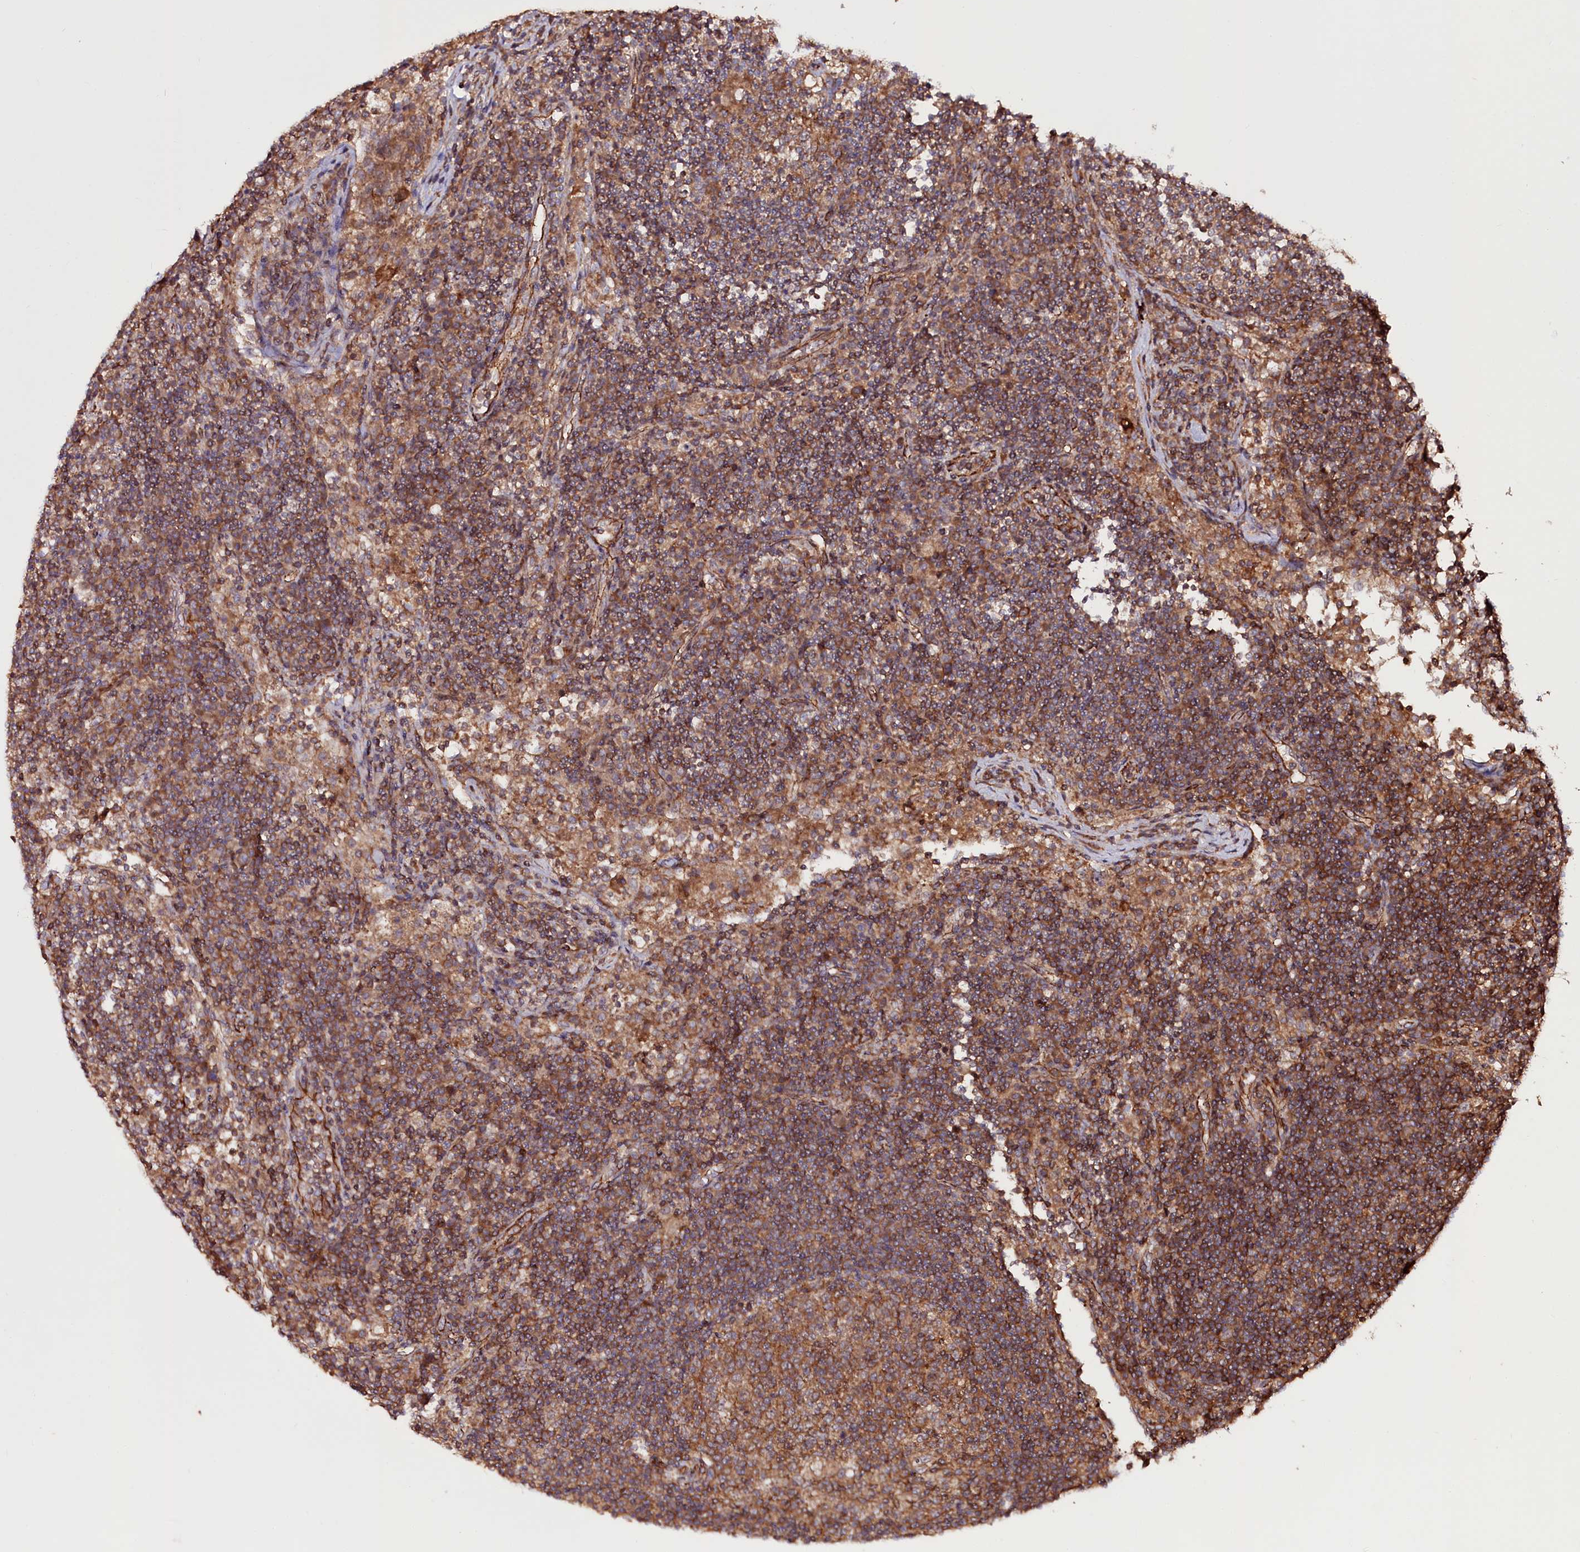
{"staining": {"intensity": "moderate", "quantity": "25%-75%", "location": "cytoplasmic/membranous"}, "tissue": "lymph node", "cell_type": "Germinal center cells", "image_type": "normal", "snomed": [{"axis": "morphology", "description": "Normal tissue, NOS"}, {"axis": "topography", "description": "Lymph node"}], "caption": "Brown immunohistochemical staining in benign lymph node exhibits moderate cytoplasmic/membranous positivity in approximately 25%-75% of germinal center cells. (DAB (3,3'-diaminobenzidine) = brown stain, brightfield microscopy at high magnification).", "gene": "DHX29", "patient": {"sex": "female", "age": 53}}